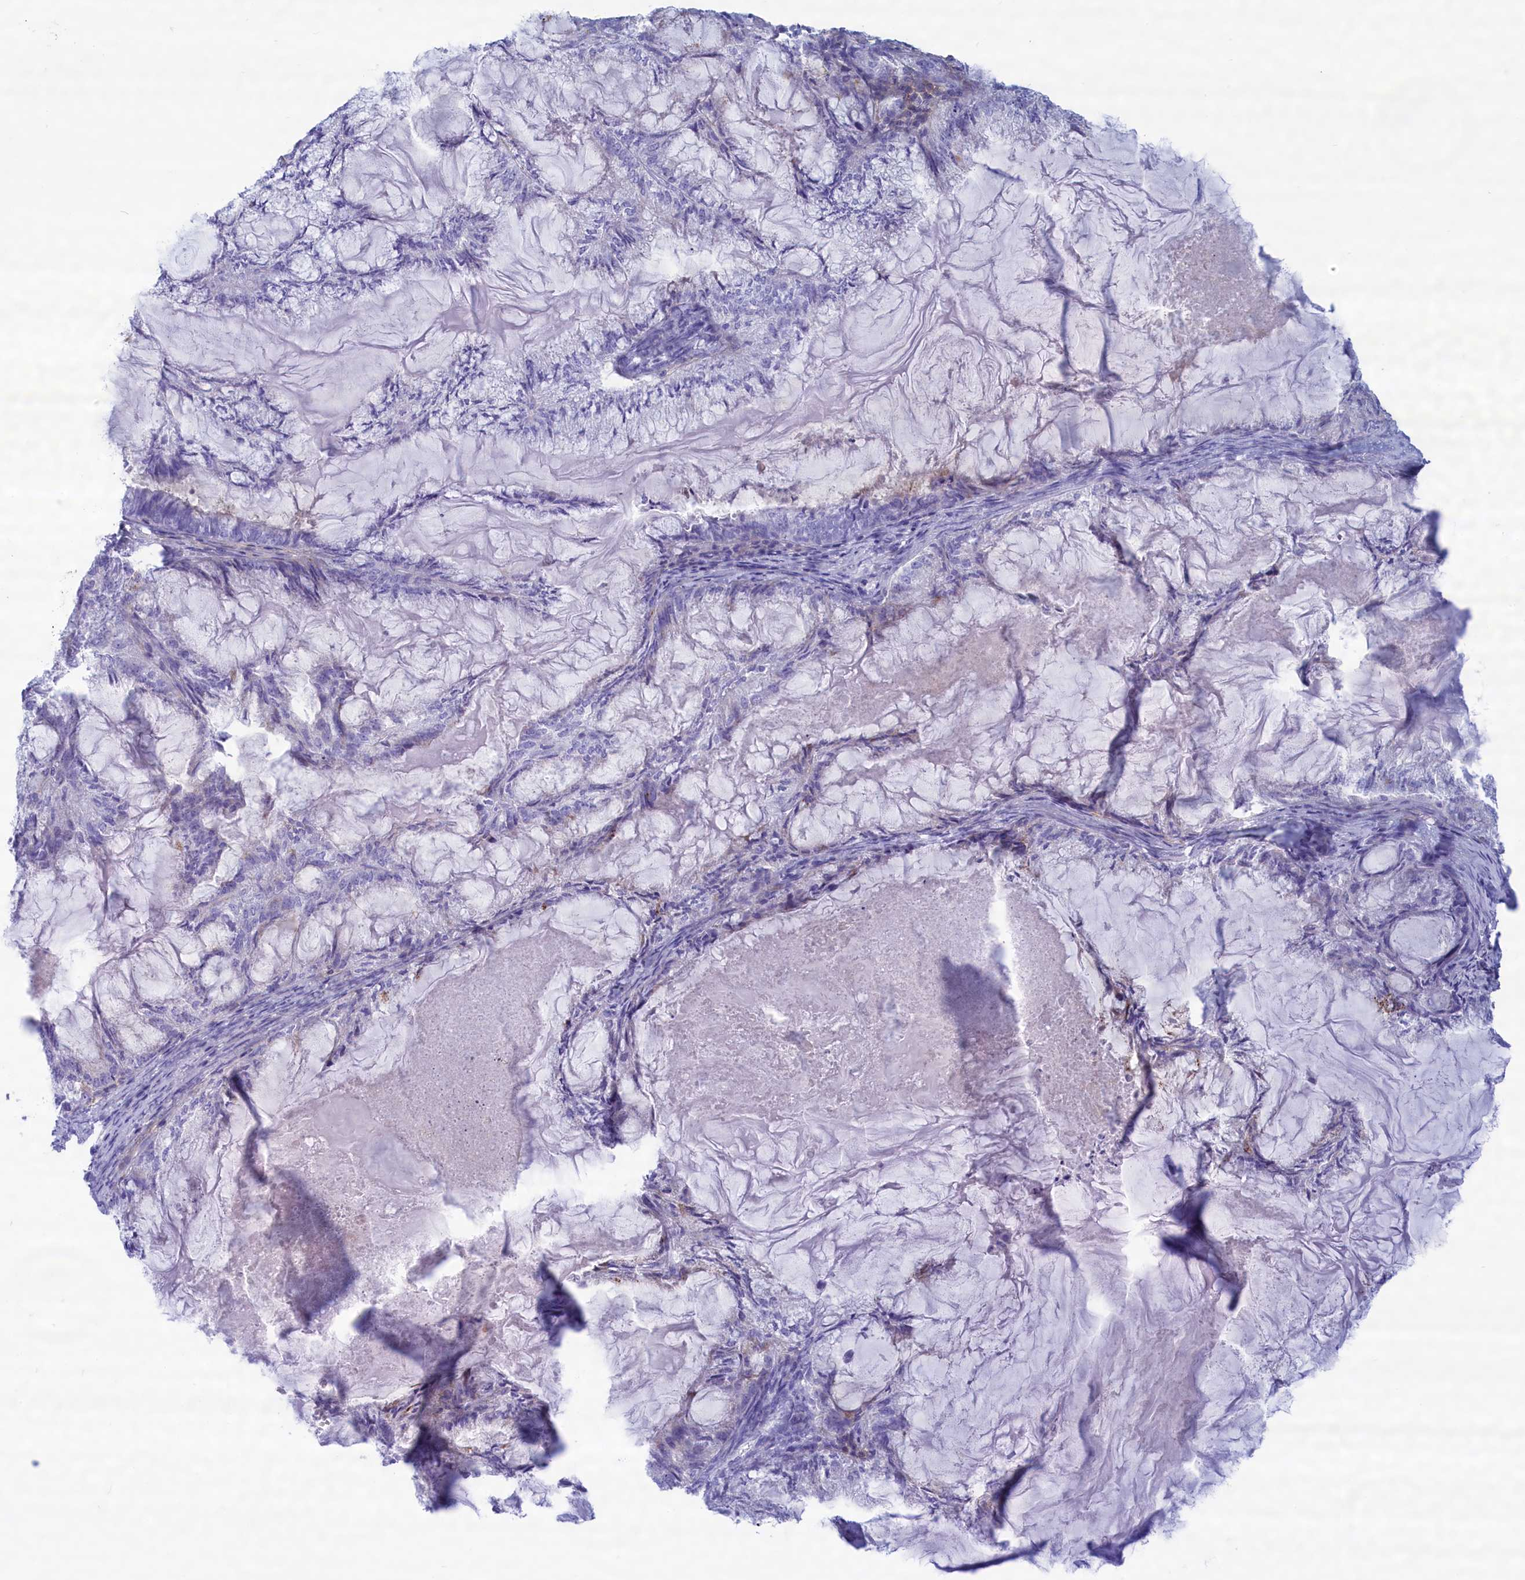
{"staining": {"intensity": "negative", "quantity": "none", "location": "none"}, "tissue": "endometrial cancer", "cell_type": "Tumor cells", "image_type": "cancer", "snomed": [{"axis": "morphology", "description": "Adenocarcinoma, NOS"}, {"axis": "topography", "description": "Endometrium"}], "caption": "Tumor cells are negative for protein expression in human endometrial cancer.", "gene": "MPV17L2", "patient": {"sex": "female", "age": 86}}